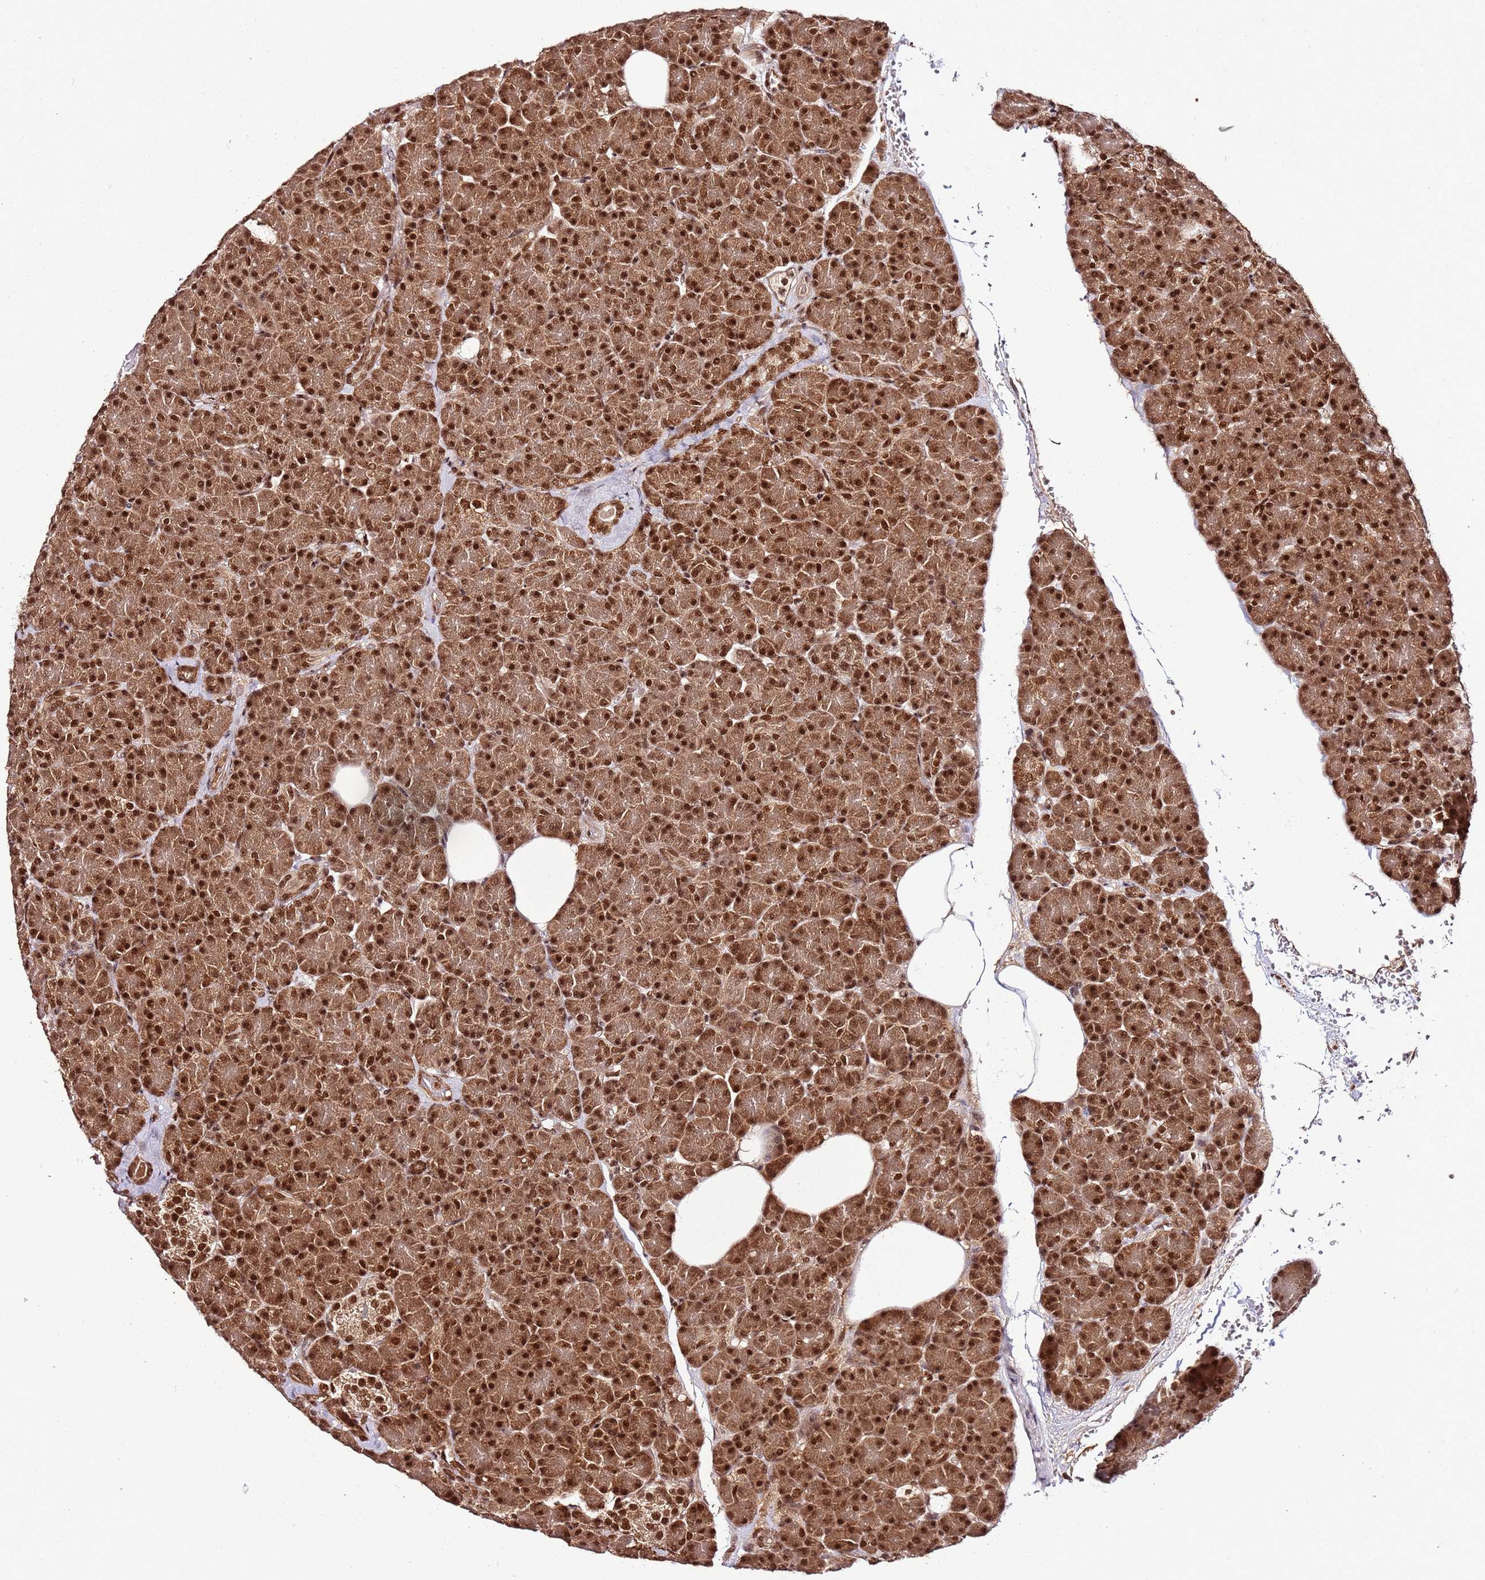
{"staining": {"intensity": "strong", "quantity": ">75%", "location": "cytoplasmic/membranous,nuclear"}, "tissue": "pancreas", "cell_type": "Exocrine glandular cells", "image_type": "normal", "snomed": [{"axis": "morphology", "description": "Normal tissue, NOS"}, {"axis": "topography", "description": "Pancreas"}], "caption": "Pancreas stained with a brown dye exhibits strong cytoplasmic/membranous,nuclear positive staining in approximately >75% of exocrine glandular cells.", "gene": "XRN2", "patient": {"sex": "female", "age": 43}}